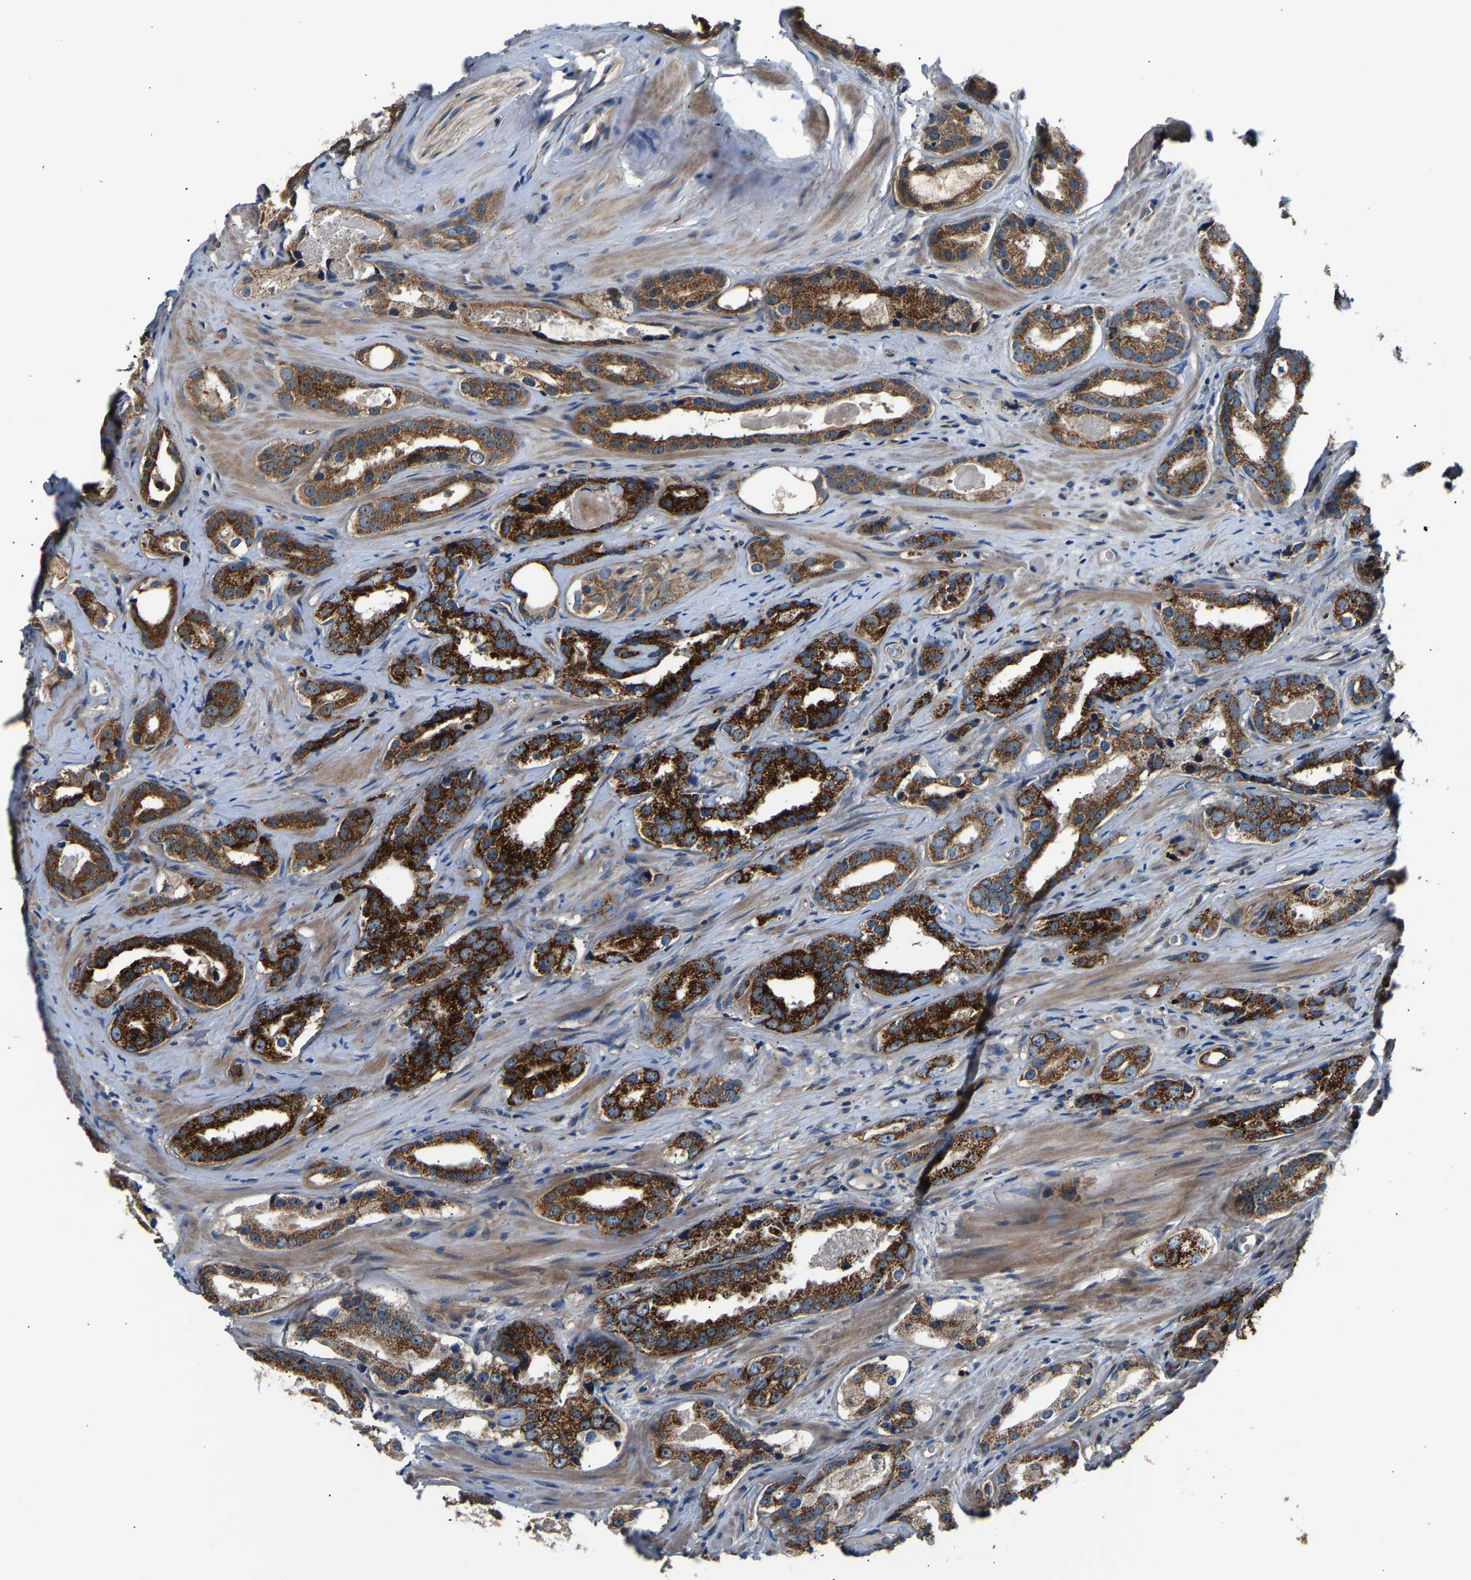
{"staining": {"intensity": "strong", "quantity": ">75%", "location": "cytoplasmic/membranous"}, "tissue": "prostate cancer", "cell_type": "Tumor cells", "image_type": "cancer", "snomed": [{"axis": "morphology", "description": "Adenocarcinoma, High grade"}, {"axis": "topography", "description": "Prostate"}], "caption": "IHC photomicrograph of human adenocarcinoma (high-grade) (prostate) stained for a protein (brown), which reveals high levels of strong cytoplasmic/membranous expression in approximately >75% of tumor cells.", "gene": "GGCT", "patient": {"sex": "male", "age": 63}}